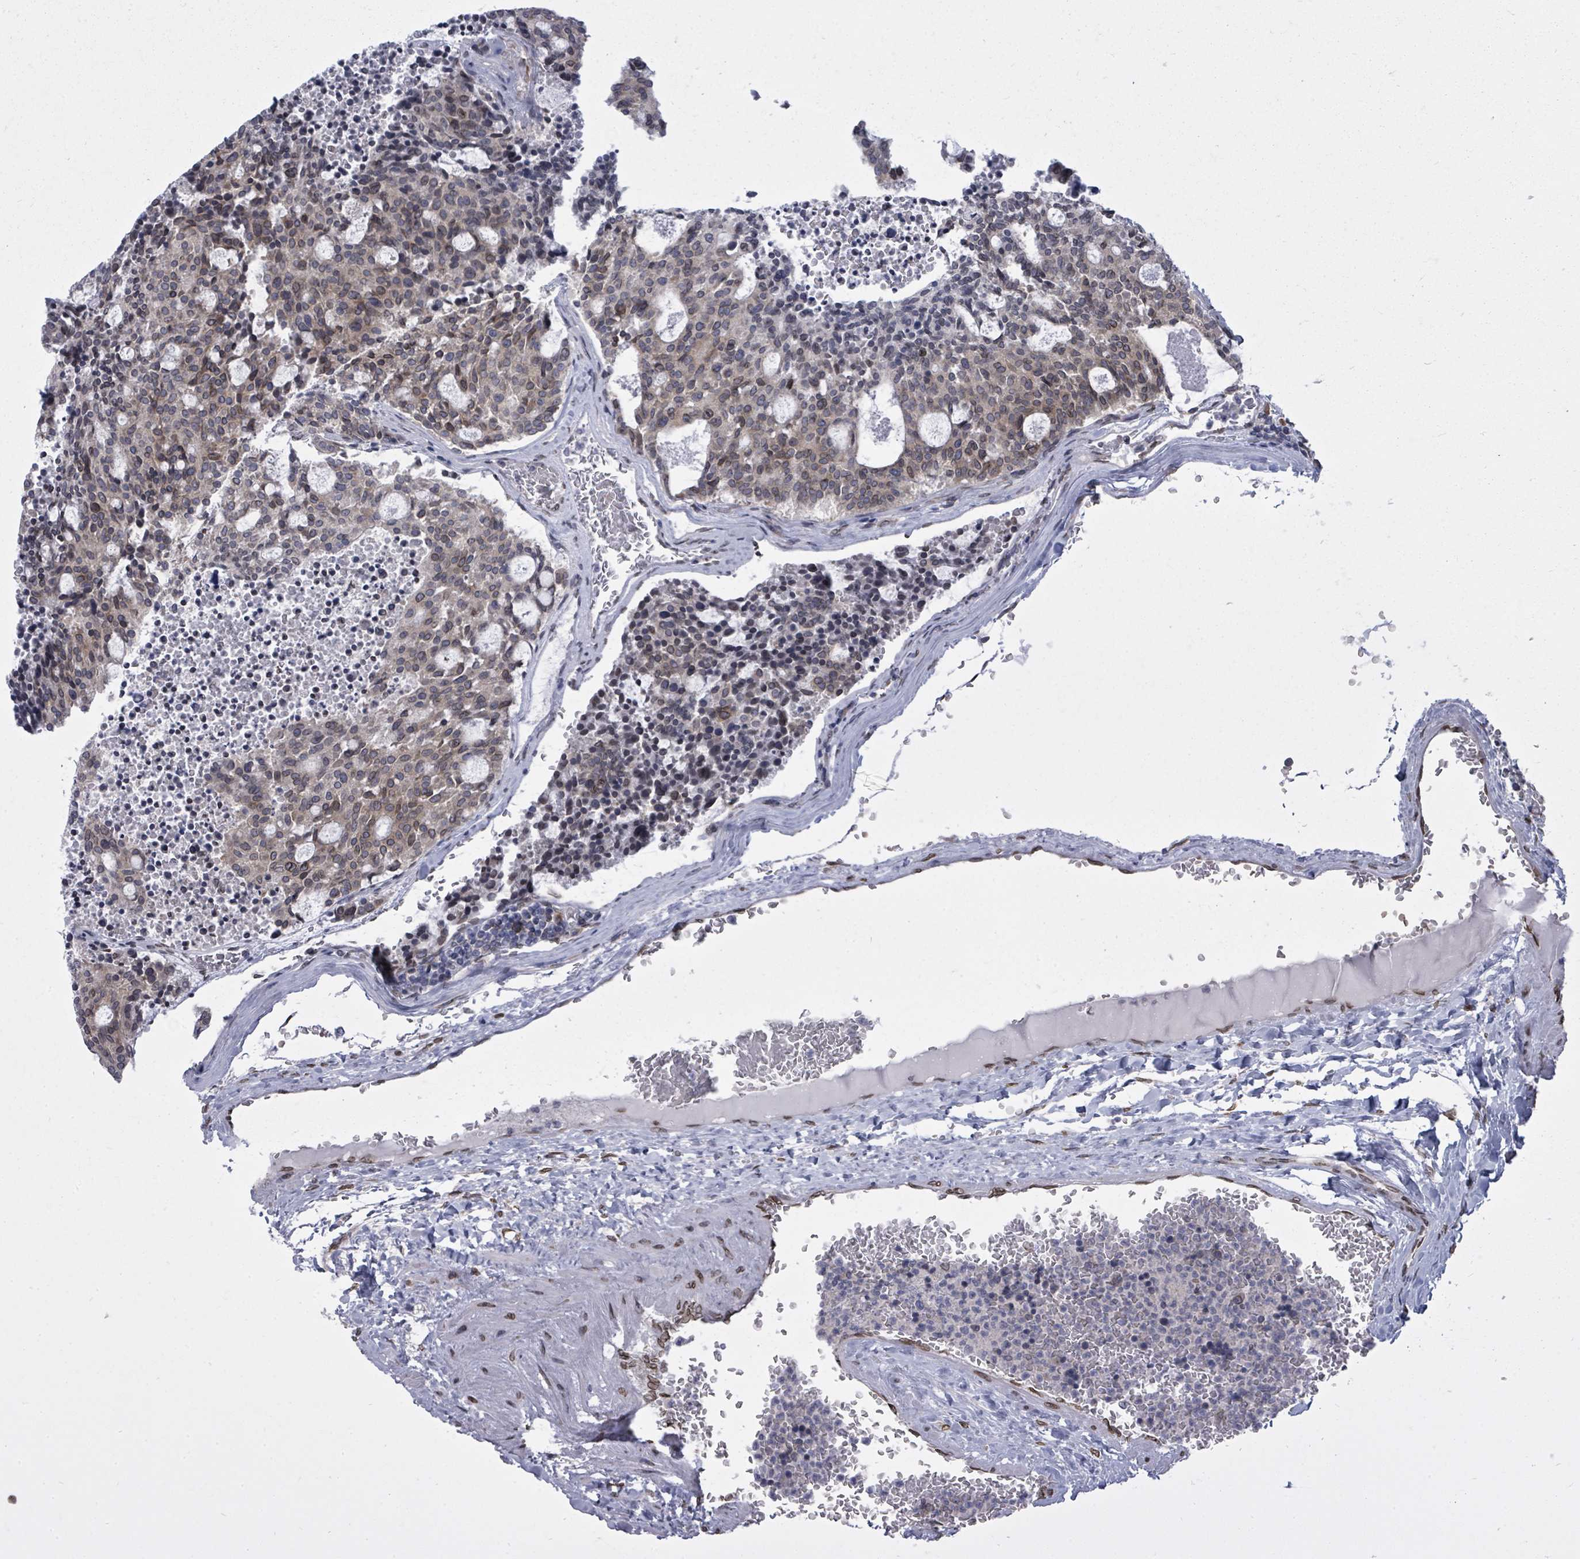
{"staining": {"intensity": "weak", "quantity": "<25%", "location": "cytoplasmic/membranous"}, "tissue": "carcinoid", "cell_type": "Tumor cells", "image_type": "cancer", "snomed": [{"axis": "morphology", "description": "Carcinoid, malignant, NOS"}, {"axis": "topography", "description": "Pancreas"}], "caption": "Photomicrograph shows no significant protein staining in tumor cells of carcinoid (malignant).", "gene": "ARFGAP1", "patient": {"sex": "female", "age": 54}}